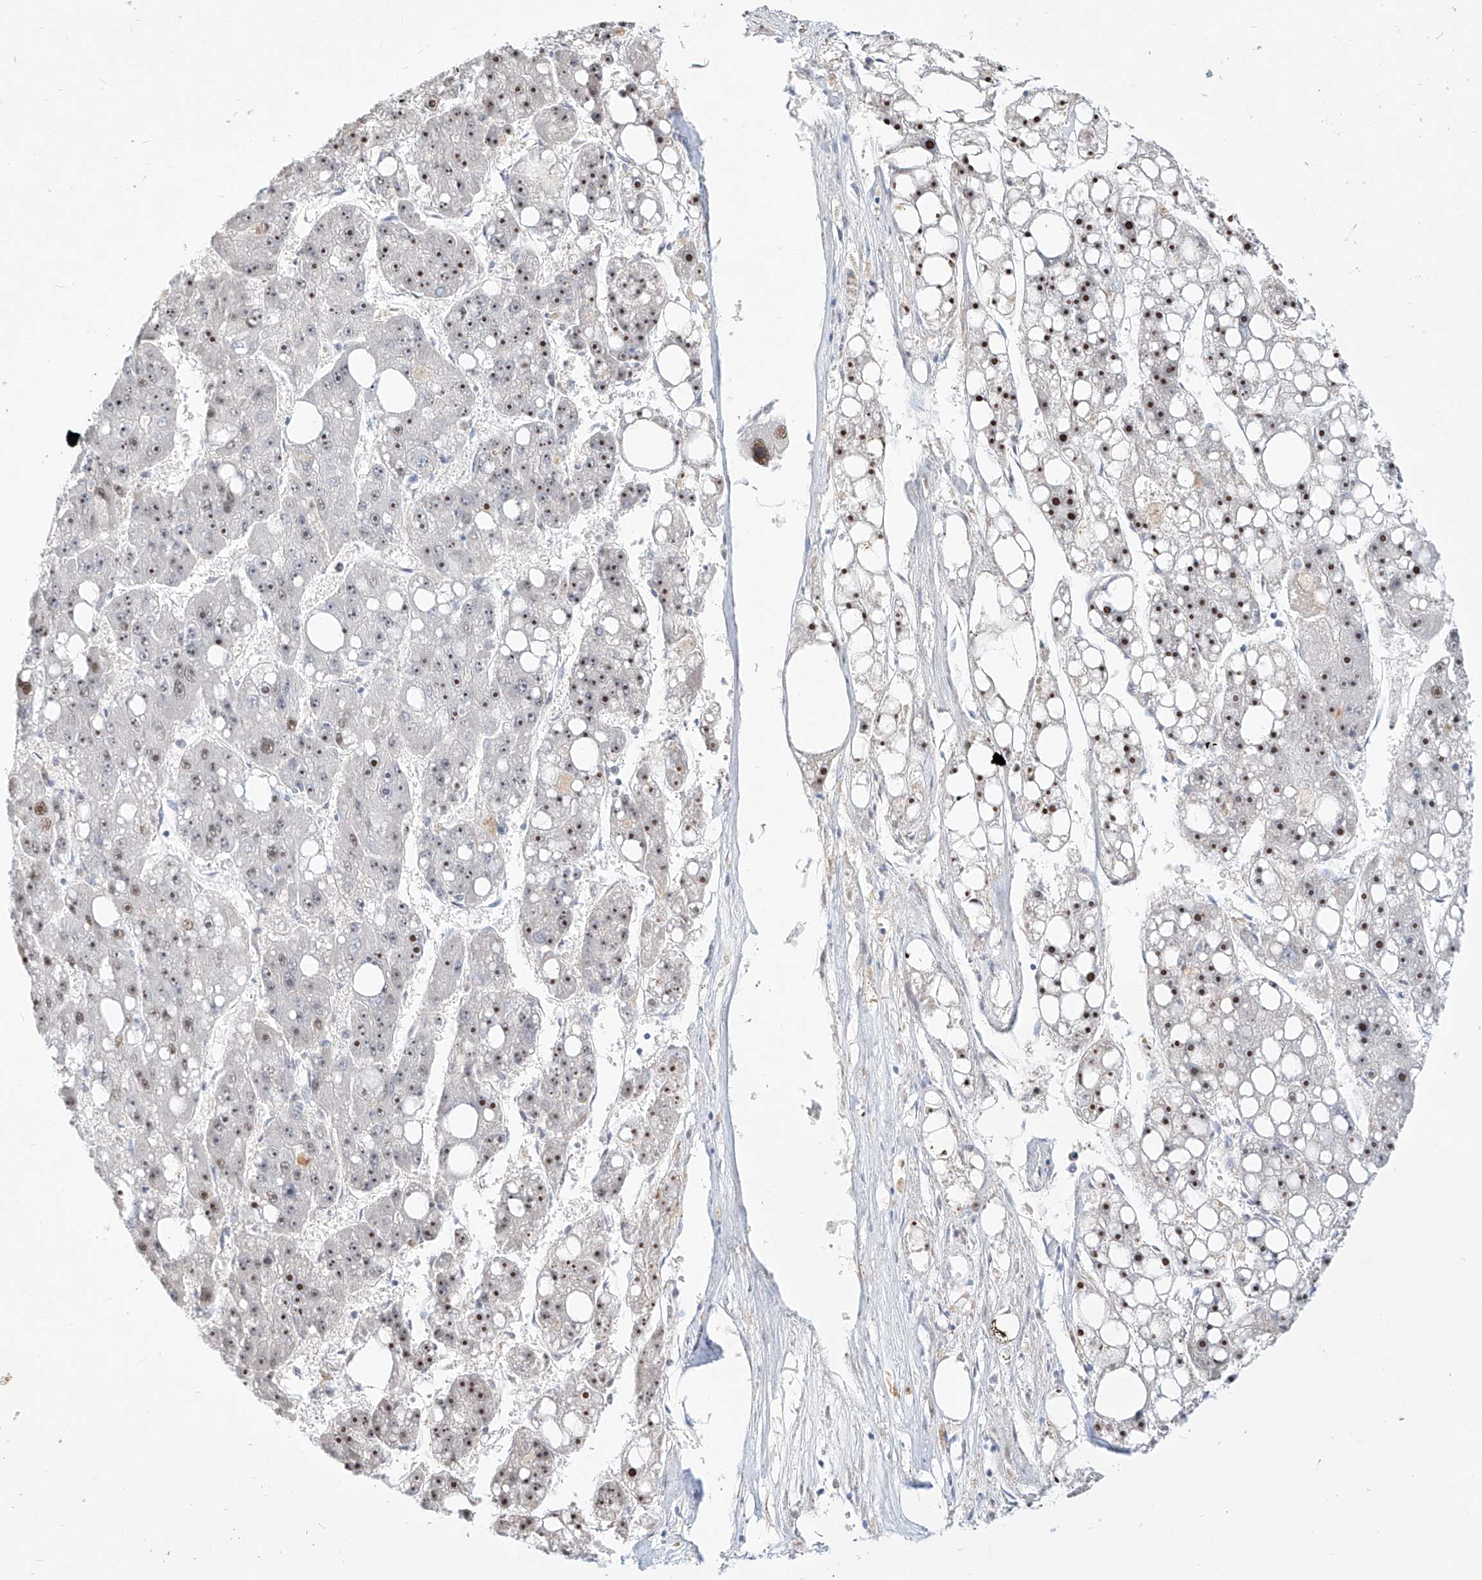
{"staining": {"intensity": "moderate", "quantity": ">75%", "location": "nuclear"}, "tissue": "liver cancer", "cell_type": "Tumor cells", "image_type": "cancer", "snomed": [{"axis": "morphology", "description": "Carcinoma, Hepatocellular, NOS"}, {"axis": "topography", "description": "Liver"}], "caption": "Immunohistochemistry (IHC) photomicrograph of neoplastic tissue: hepatocellular carcinoma (liver) stained using immunohistochemistry shows medium levels of moderate protein expression localized specifically in the nuclear of tumor cells, appearing as a nuclear brown color.", "gene": "SNU13", "patient": {"sex": "female", "age": 61}}